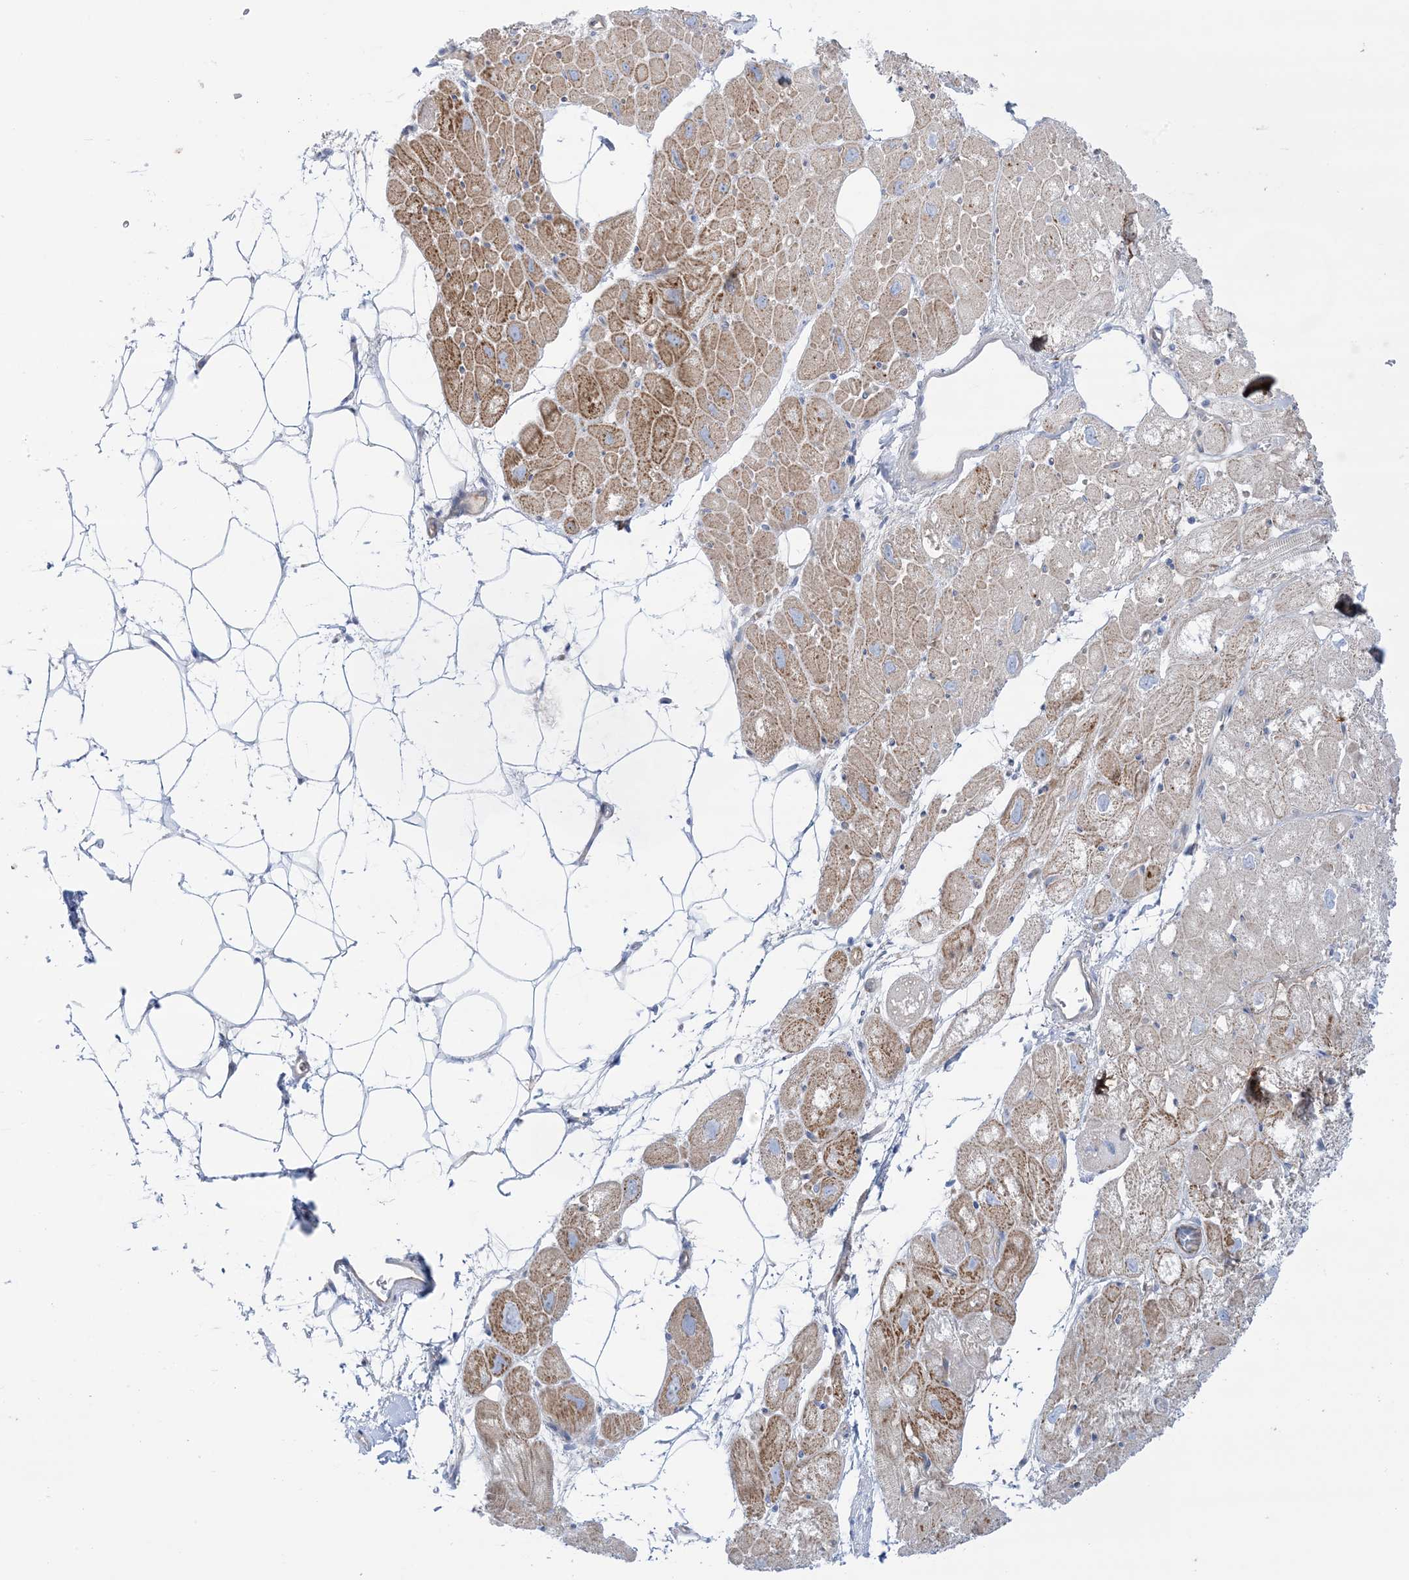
{"staining": {"intensity": "moderate", "quantity": "25%-75%", "location": "cytoplasmic/membranous"}, "tissue": "heart muscle", "cell_type": "Cardiomyocytes", "image_type": "normal", "snomed": [{"axis": "morphology", "description": "Normal tissue, NOS"}, {"axis": "topography", "description": "Heart"}], "caption": "Cardiomyocytes reveal moderate cytoplasmic/membranous expression in about 25%-75% of cells in unremarkable heart muscle.", "gene": "ATP11C", "patient": {"sex": "male", "age": 50}}